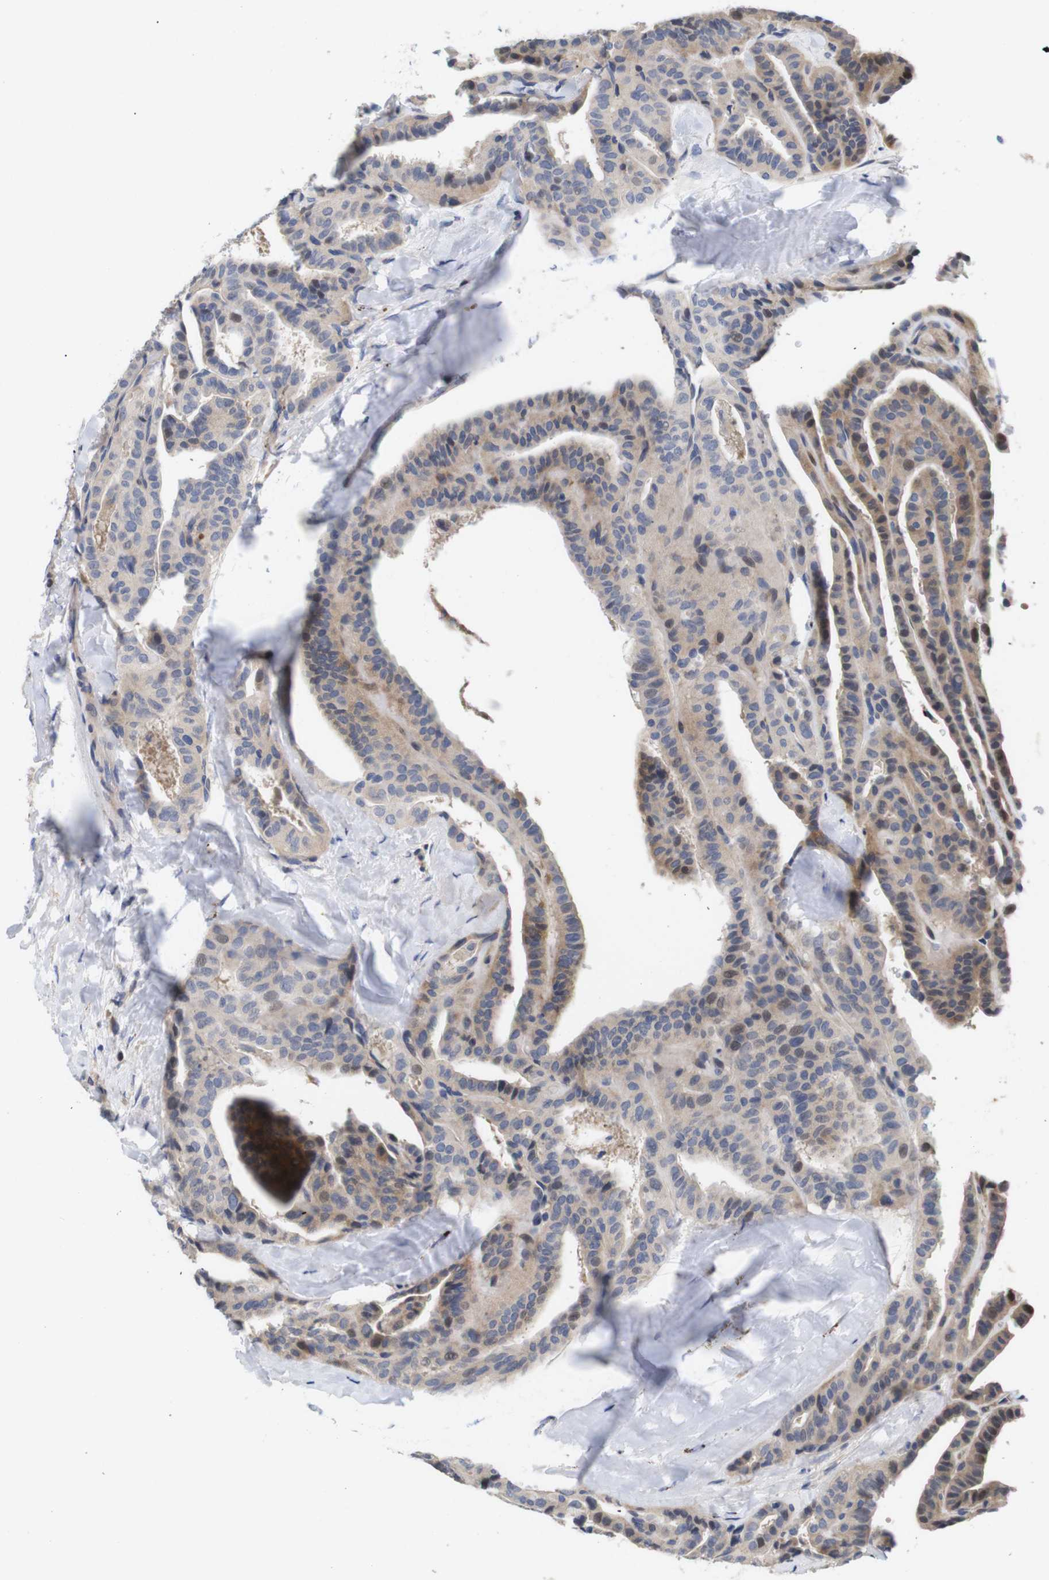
{"staining": {"intensity": "moderate", "quantity": "<25%", "location": "cytoplasmic/membranous"}, "tissue": "thyroid cancer", "cell_type": "Tumor cells", "image_type": "cancer", "snomed": [{"axis": "morphology", "description": "Papillary adenocarcinoma, NOS"}, {"axis": "topography", "description": "Thyroid gland"}], "caption": "Immunohistochemistry of thyroid papillary adenocarcinoma exhibits low levels of moderate cytoplasmic/membranous staining in approximately <25% of tumor cells.", "gene": "SPRY3", "patient": {"sex": "male", "age": 77}}